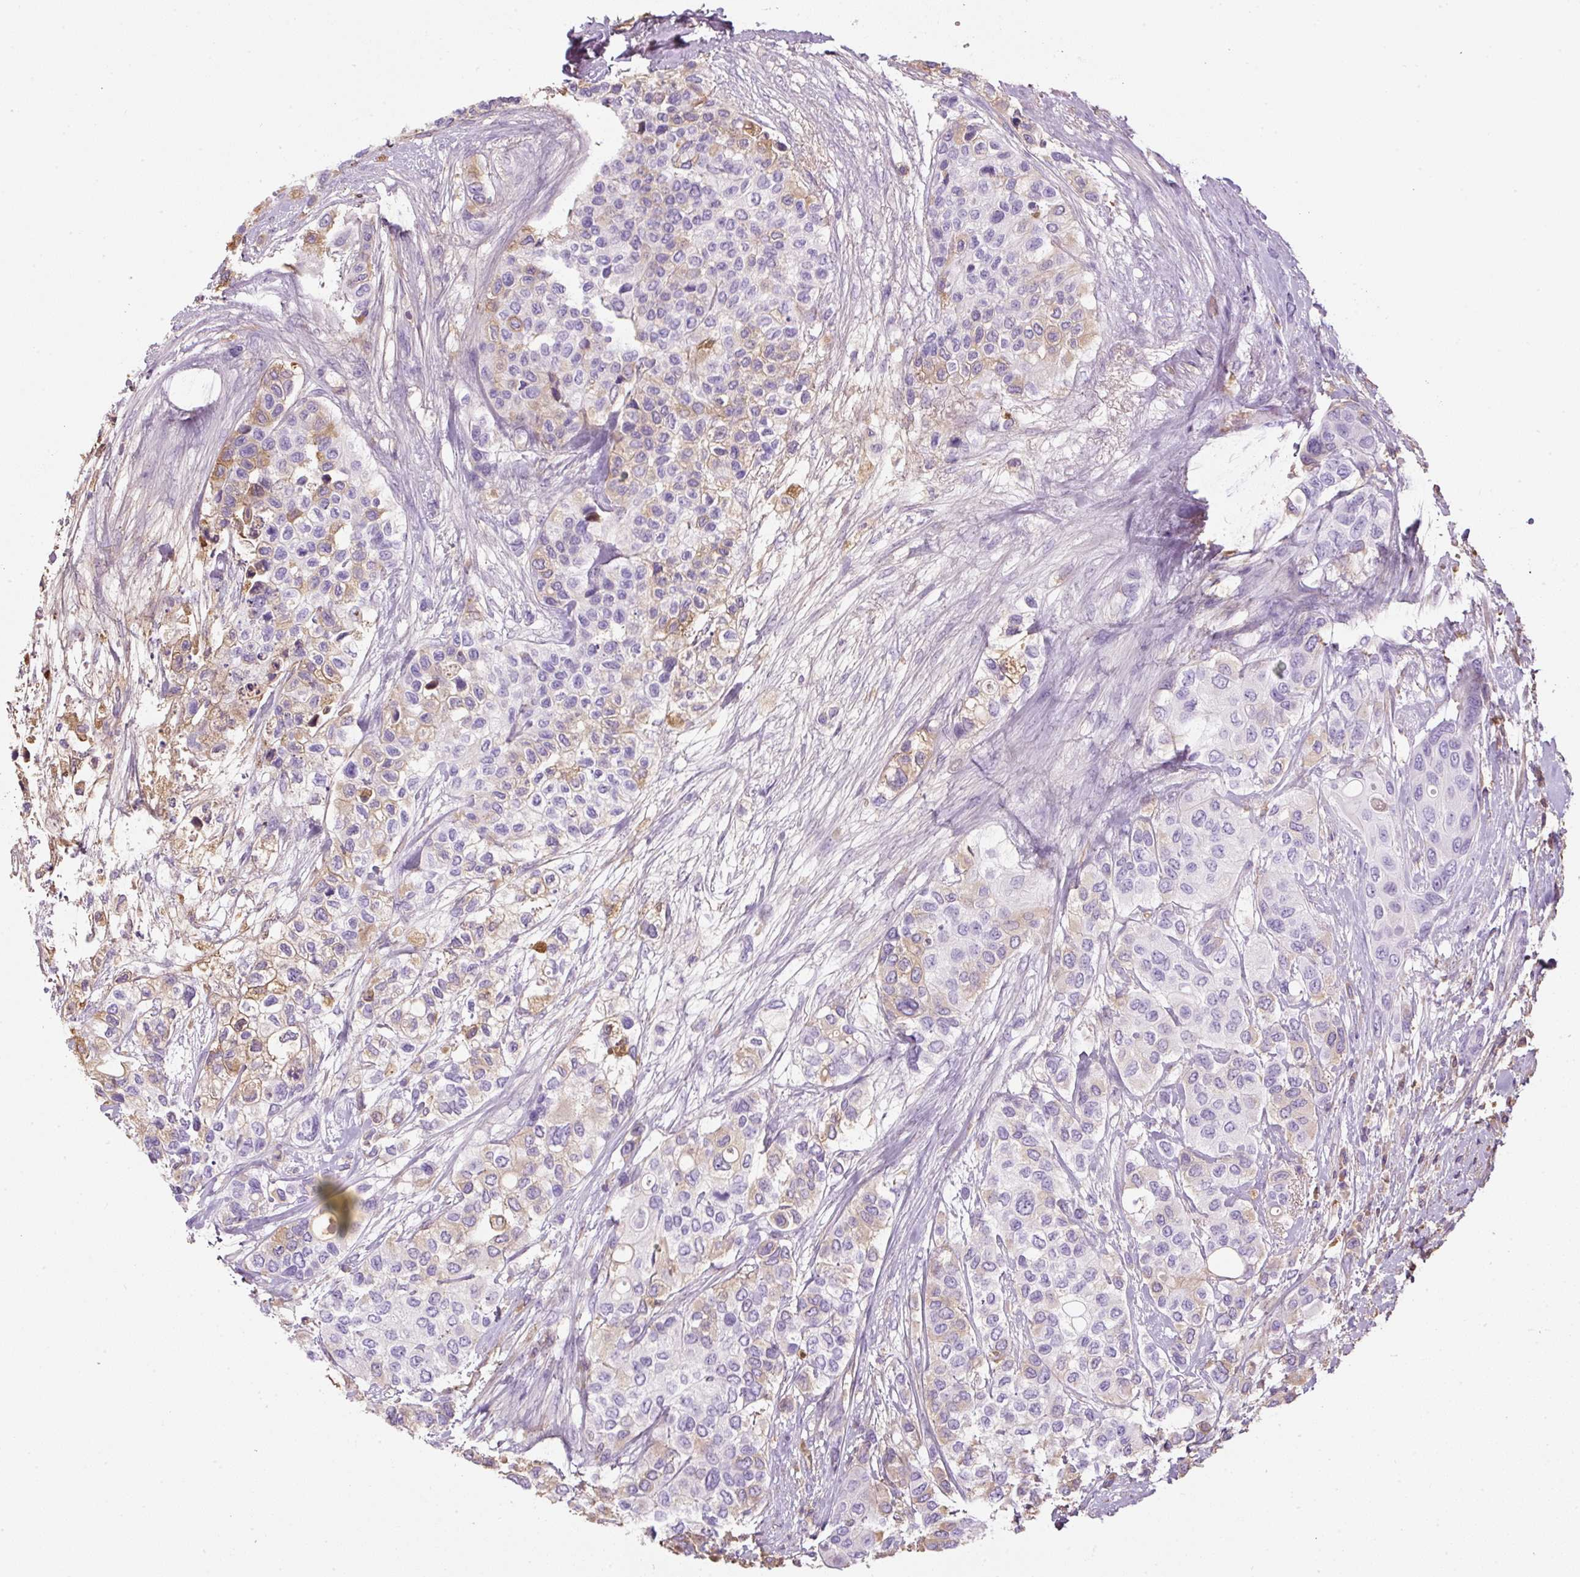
{"staining": {"intensity": "moderate", "quantity": "<25%", "location": "cytoplasmic/membranous"}, "tissue": "urothelial cancer", "cell_type": "Tumor cells", "image_type": "cancer", "snomed": [{"axis": "morphology", "description": "Normal tissue, NOS"}, {"axis": "morphology", "description": "Urothelial carcinoma, High grade"}, {"axis": "topography", "description": "Vascular tissue"}, {"axis": "topography", "description": "Urinary bladder"}], "caption": "This is a photomicrograph of immunohistochemistry staining of high-grade urothelial carcinoma, which shows moderate positivity in the cytoplasmic/membranous of tumor cells.", "gene": "APOA1", "patient": {"sex": "female", "age": 56}}